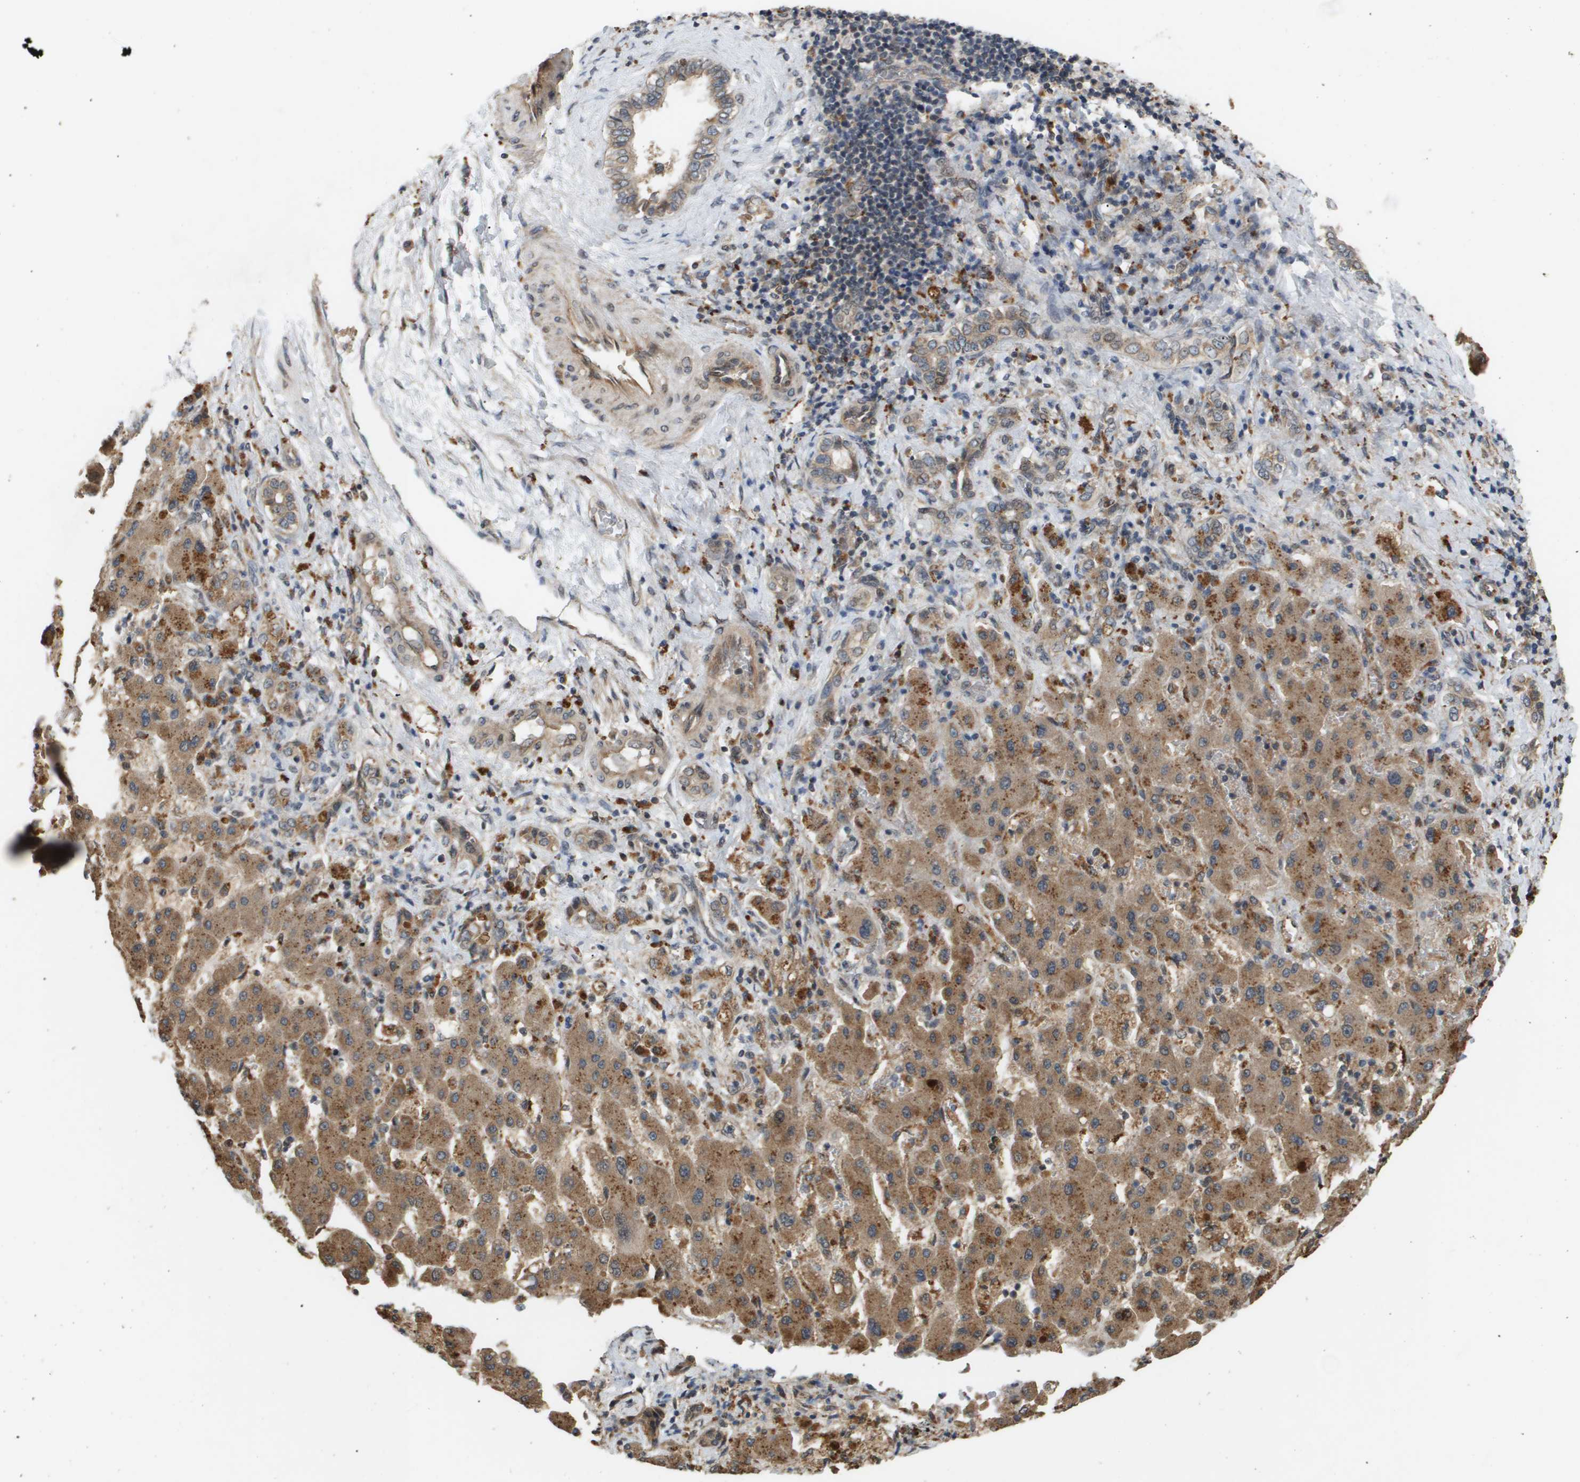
{"staining": {"intensity": "weak", "quantity": ">75%", "location": "cytoplasmic/membranous"}, "tissue": "liver cancer", "cell_type": "Tumor cells", "image_type": "cancer", "snomed": [{"axis": "morphology", "description": "Cholangiocarcinoma"}, {"axis": "topography", "description": "Liver"}], "caption": "Liver cancer stained with a protein marker shows weak staining in tumor cells.", "gene": "PDGFB", "patient": {"sex": "male", "age": 50}}